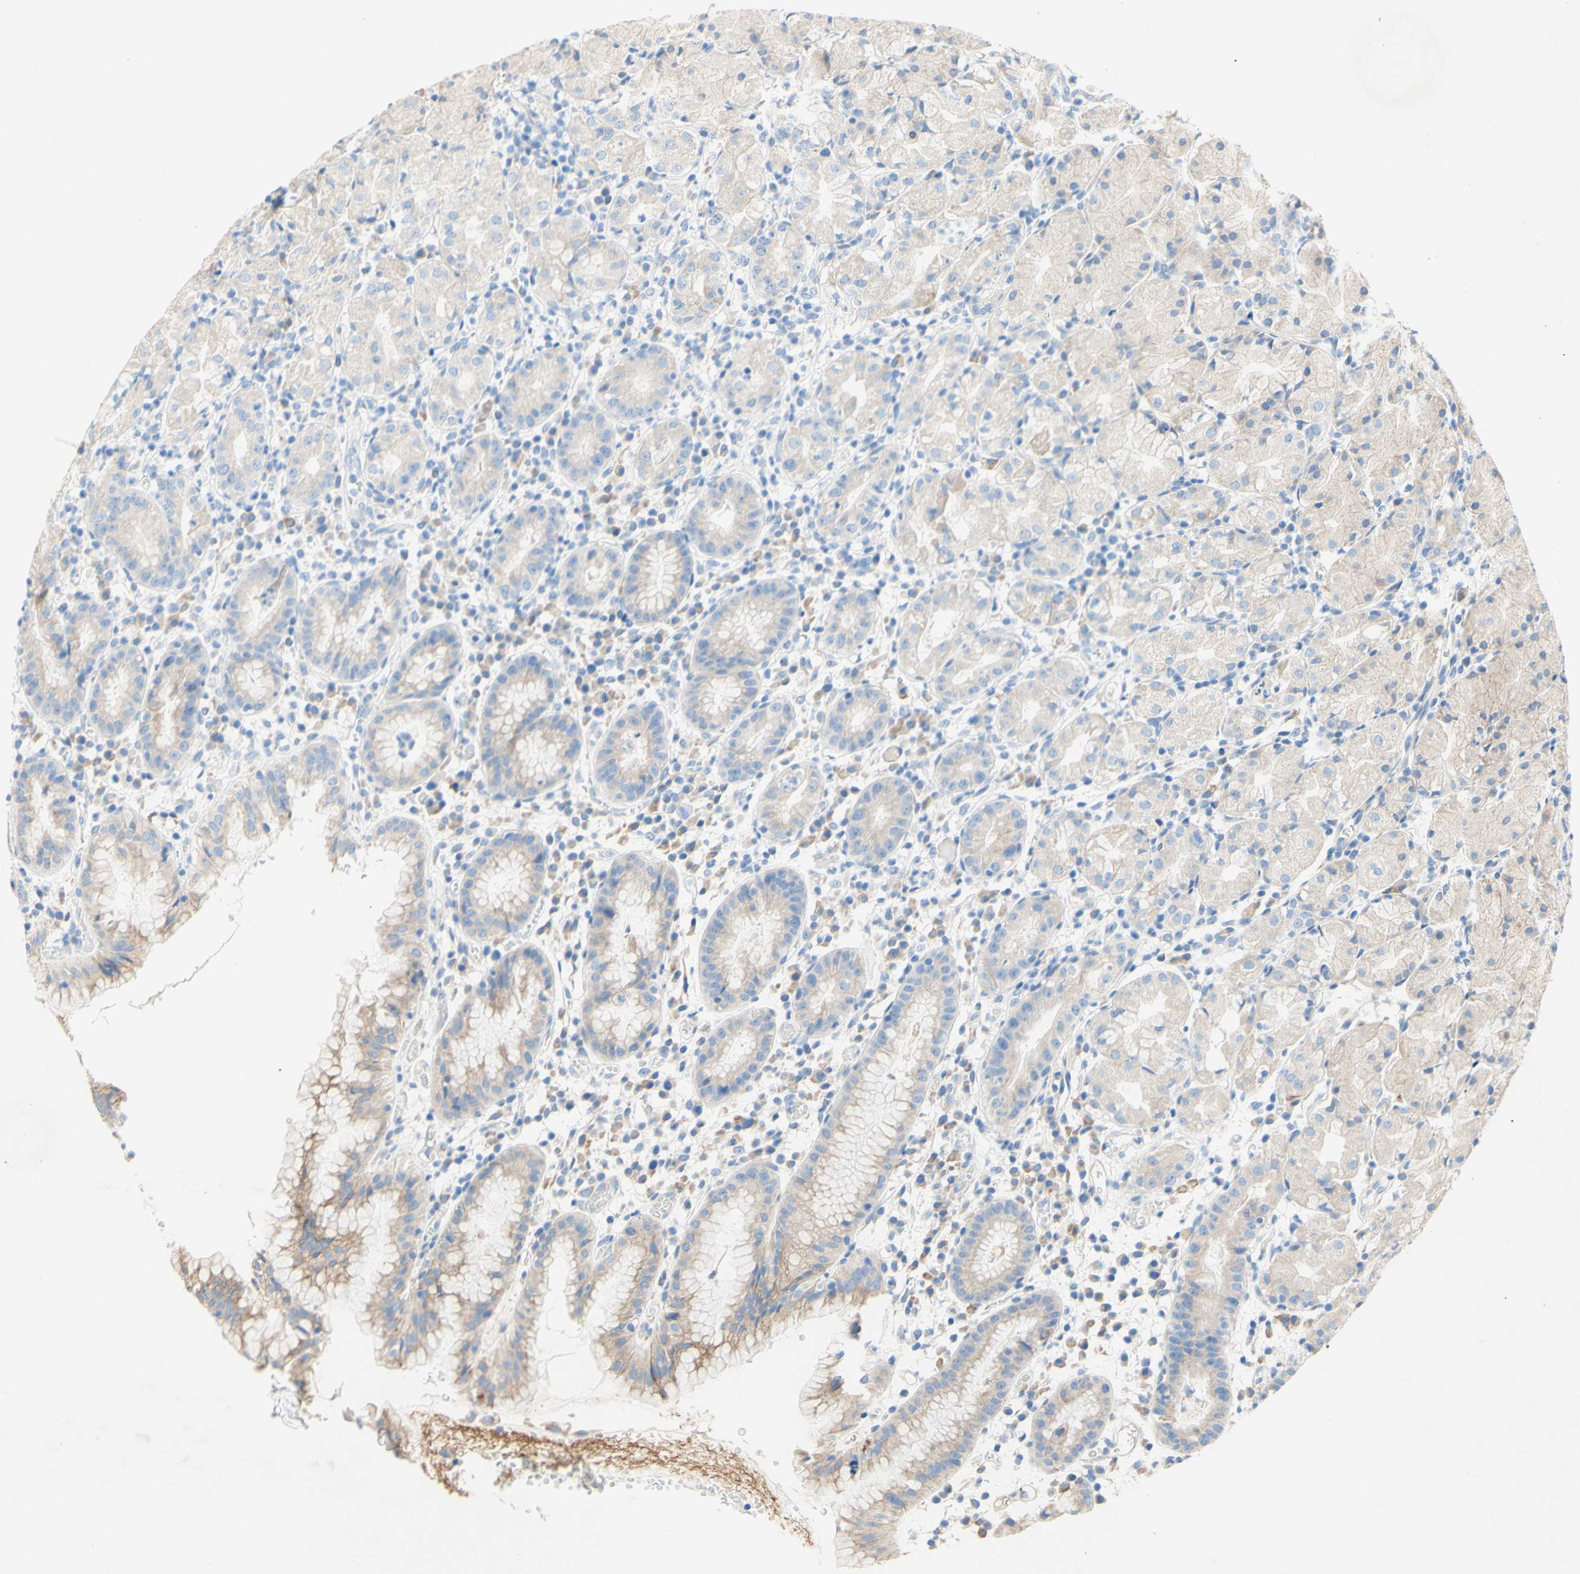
{"staining": {"intensity": "moderate", "quantity": "25%-75%", "location": "cytoplasmic/membranous"}, "tissue": "stomach", "cell_type": "Glandular cells", "image_type": "normal", "snomed": [{"axis": "morphology", "description": "Normal tissue, NOS"}, {"axis": "topography", "description": "Stomach"}, {"axis": "topography", "description": "Stomach, lower"}], "caption": "Protein expression by immunohistochemistry shows moderate cytoplasmic/membranous positivity in about 25%-75% of glandular cells in benign stomach. The protein of interest is stained brown, and the nuclei are stained in blue (DAB IHC with brightfield microscopy, high magnification).", "gene": "TMIGD2", "patient": {"sex": "female", "age": 75}}